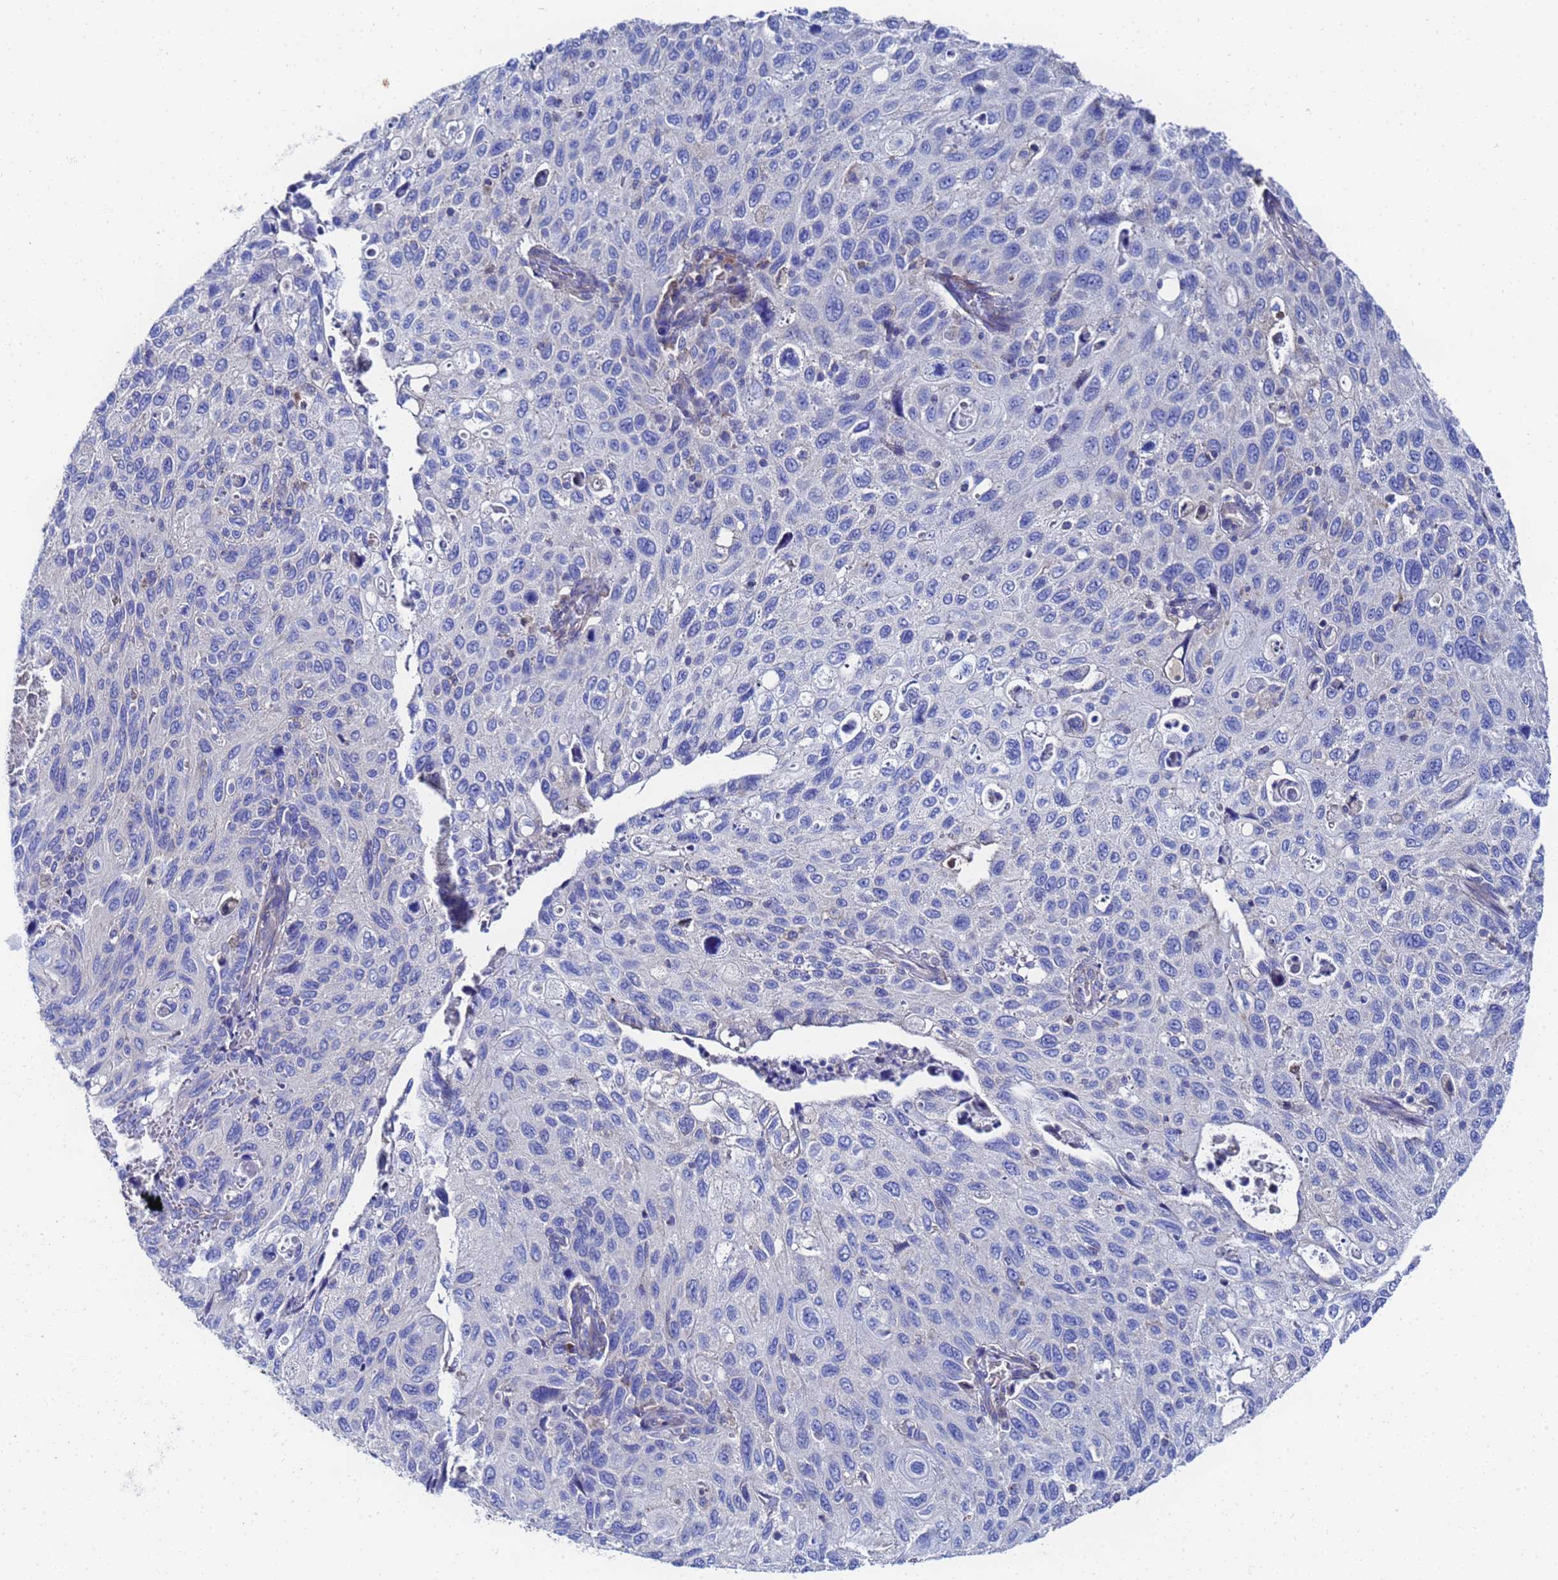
{"staining": {"intensity": "negative", "quantity": "none", "location": "none"}, "tissue": "cervical cancer", "cell_type": "Tumor cells", "image_type": "cancer", "snomed": [{"axis": "morphology", "description": "Squamous cell carcinoma, NOS"}, {"axis": "topography", "description": "Cervix"}], "caption": "Tumor cells are negative for brown protein staining in squamous cell carcinoma (cervical).", "gene": "FAHD2A", "patient": {"sex": "female", "age": 70}}